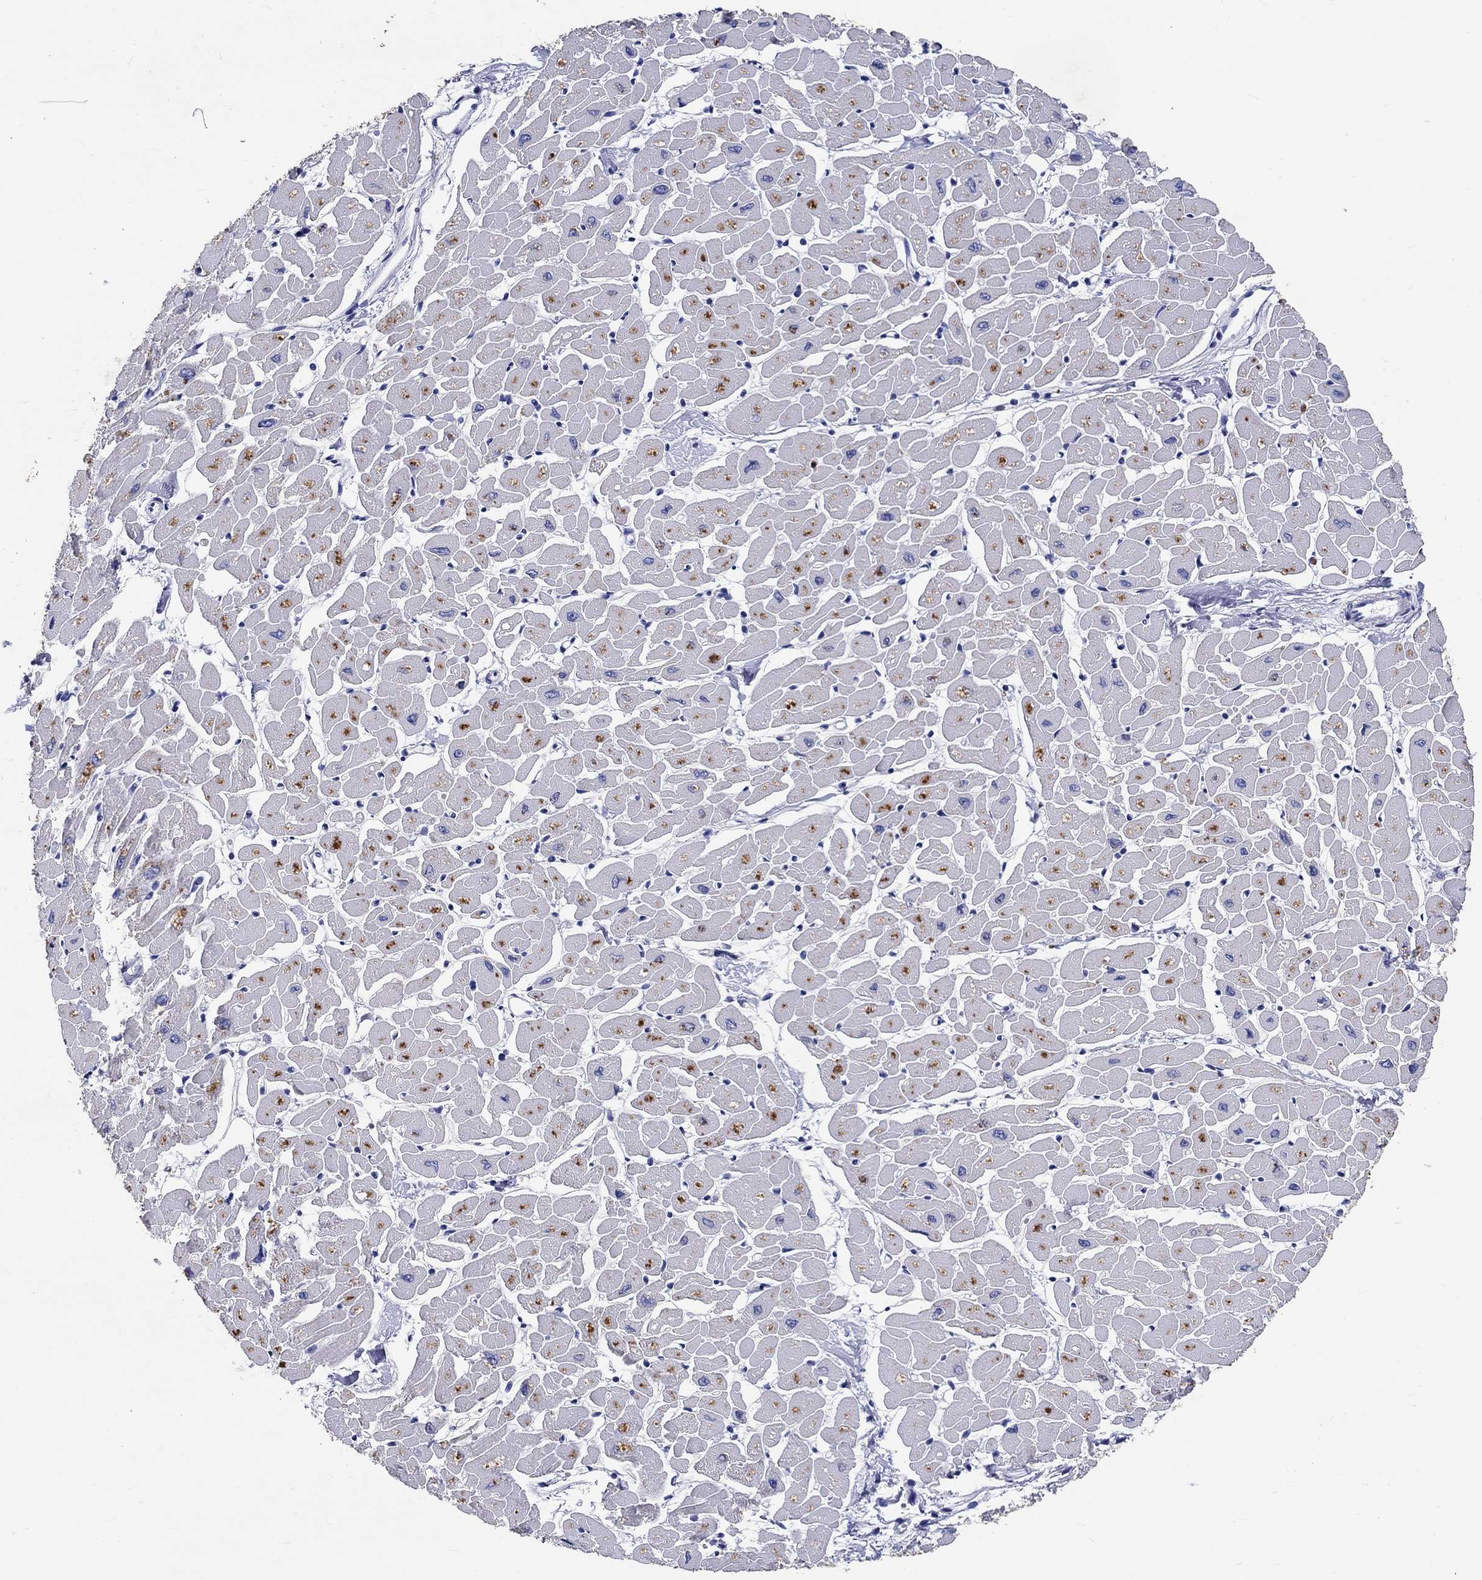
{"staining": {"intensity": "negative", "quantity": "none", "location": "none"}, "tissue": "heart muscle", "cell_type": "Cardiomyocytes", "image_type": "normal", "snomed": [{"axis": "morphology", "description": "Normal tissue, NOS"}, {"axis": "topography", "description": "Heart"}], "caption": "This is a histopathology image of immunohistochemistry staining of unremarkable heart muscle, which shows no expression in cardiomyocytes.", "gene": "EPX", "patient": {"sex": "male", "age": 57}}